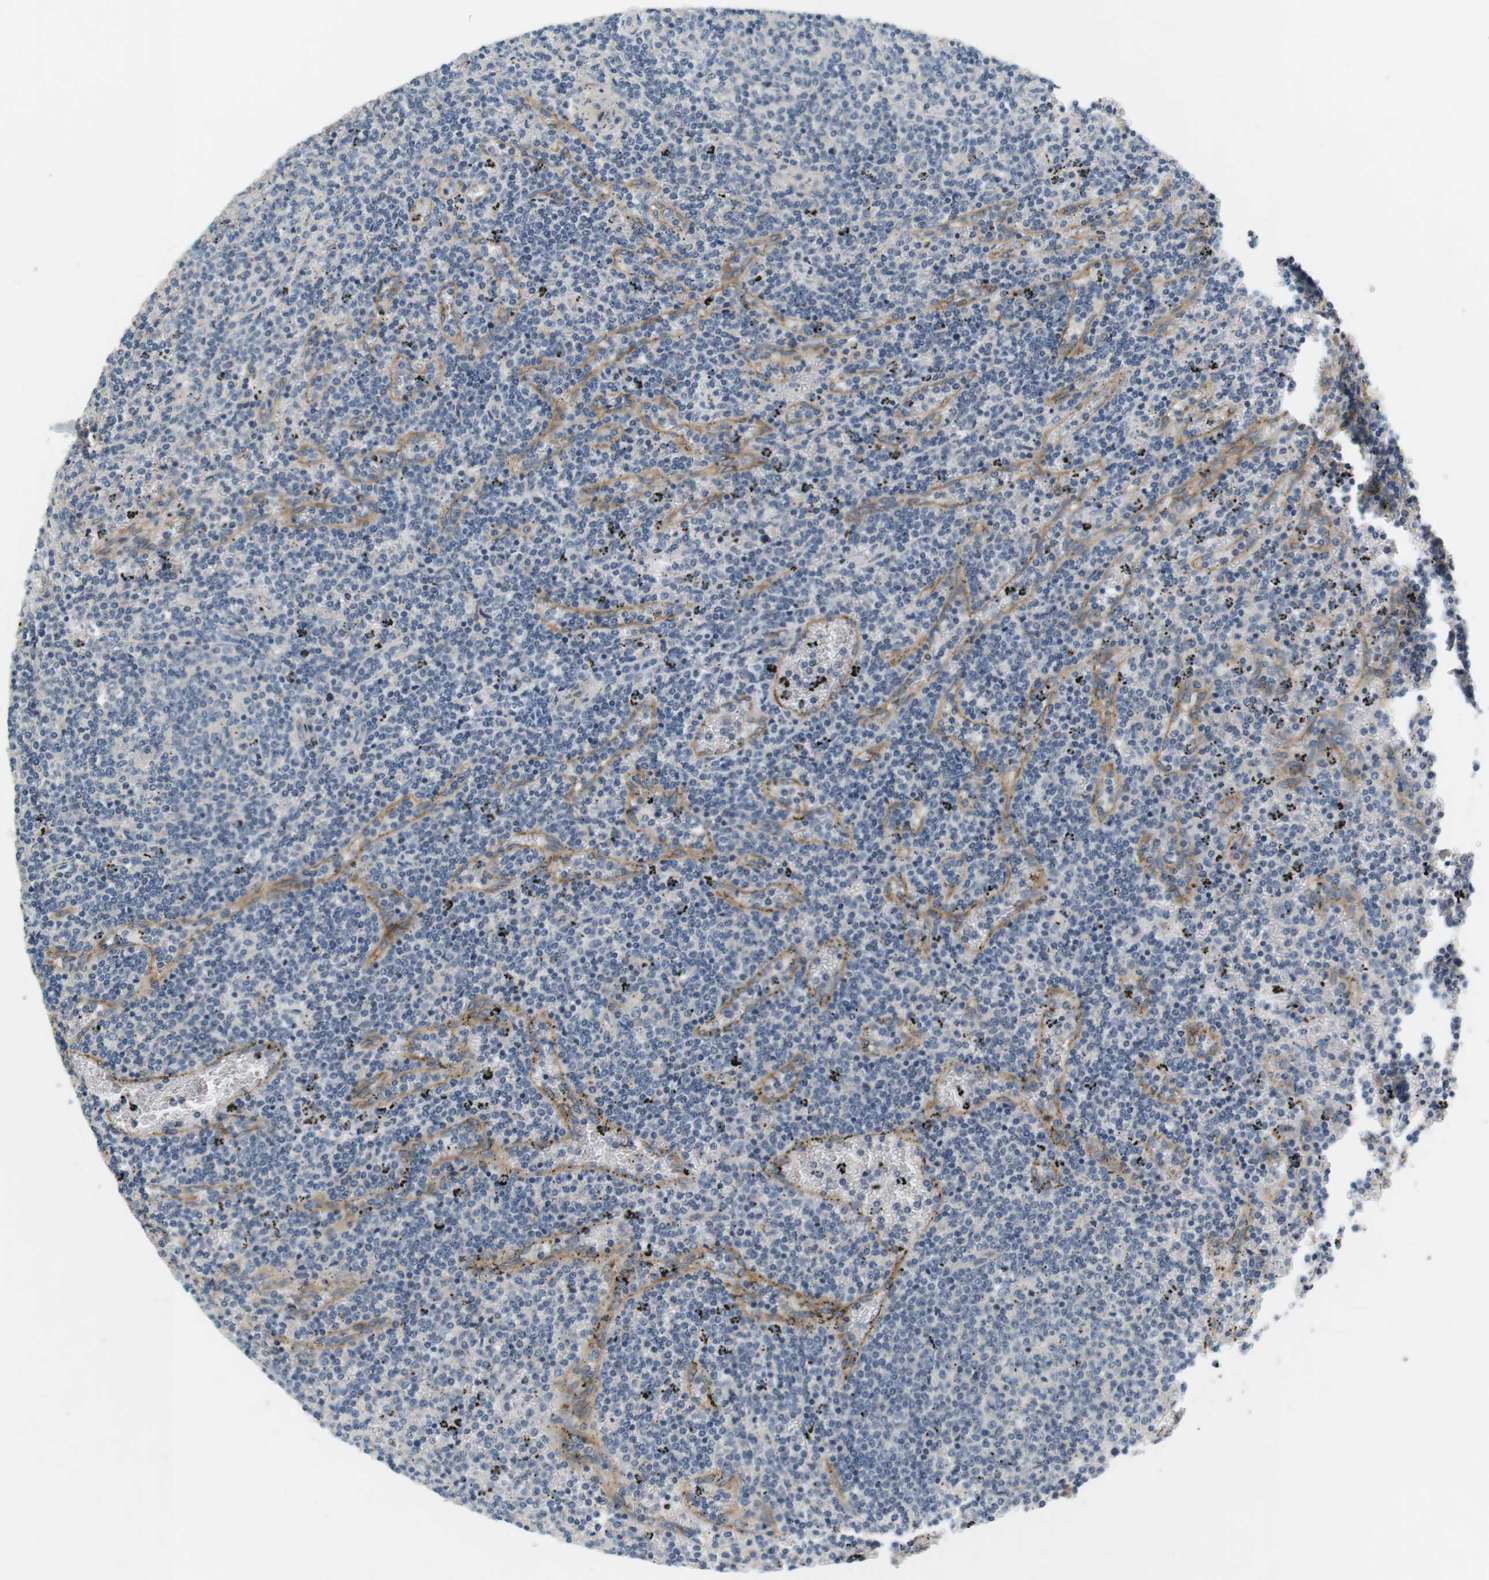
{"staining": {"intensity": "negative", "quantity": "none", "location": "none"}, "tissue": "lymphoma", "cell_type": "Tumor cells", "image_type": "cancer", "snomed": [{"axis": "morphology", "description": "Malignant lymphoma, non-Hodgkin's type, Low grade"}, {"axis": "topography", "description": "Spleen"}], "caption": "High magnification brightfield microscopy of lymphoma stained with DAB (3,3'-diaminobenzidine) (brown) and counterstained with hematoxylin (blue): tumor cells show no significant positivity.", "gene": "SLC30A1", "patient": {"sex": "female", "age": 50}}